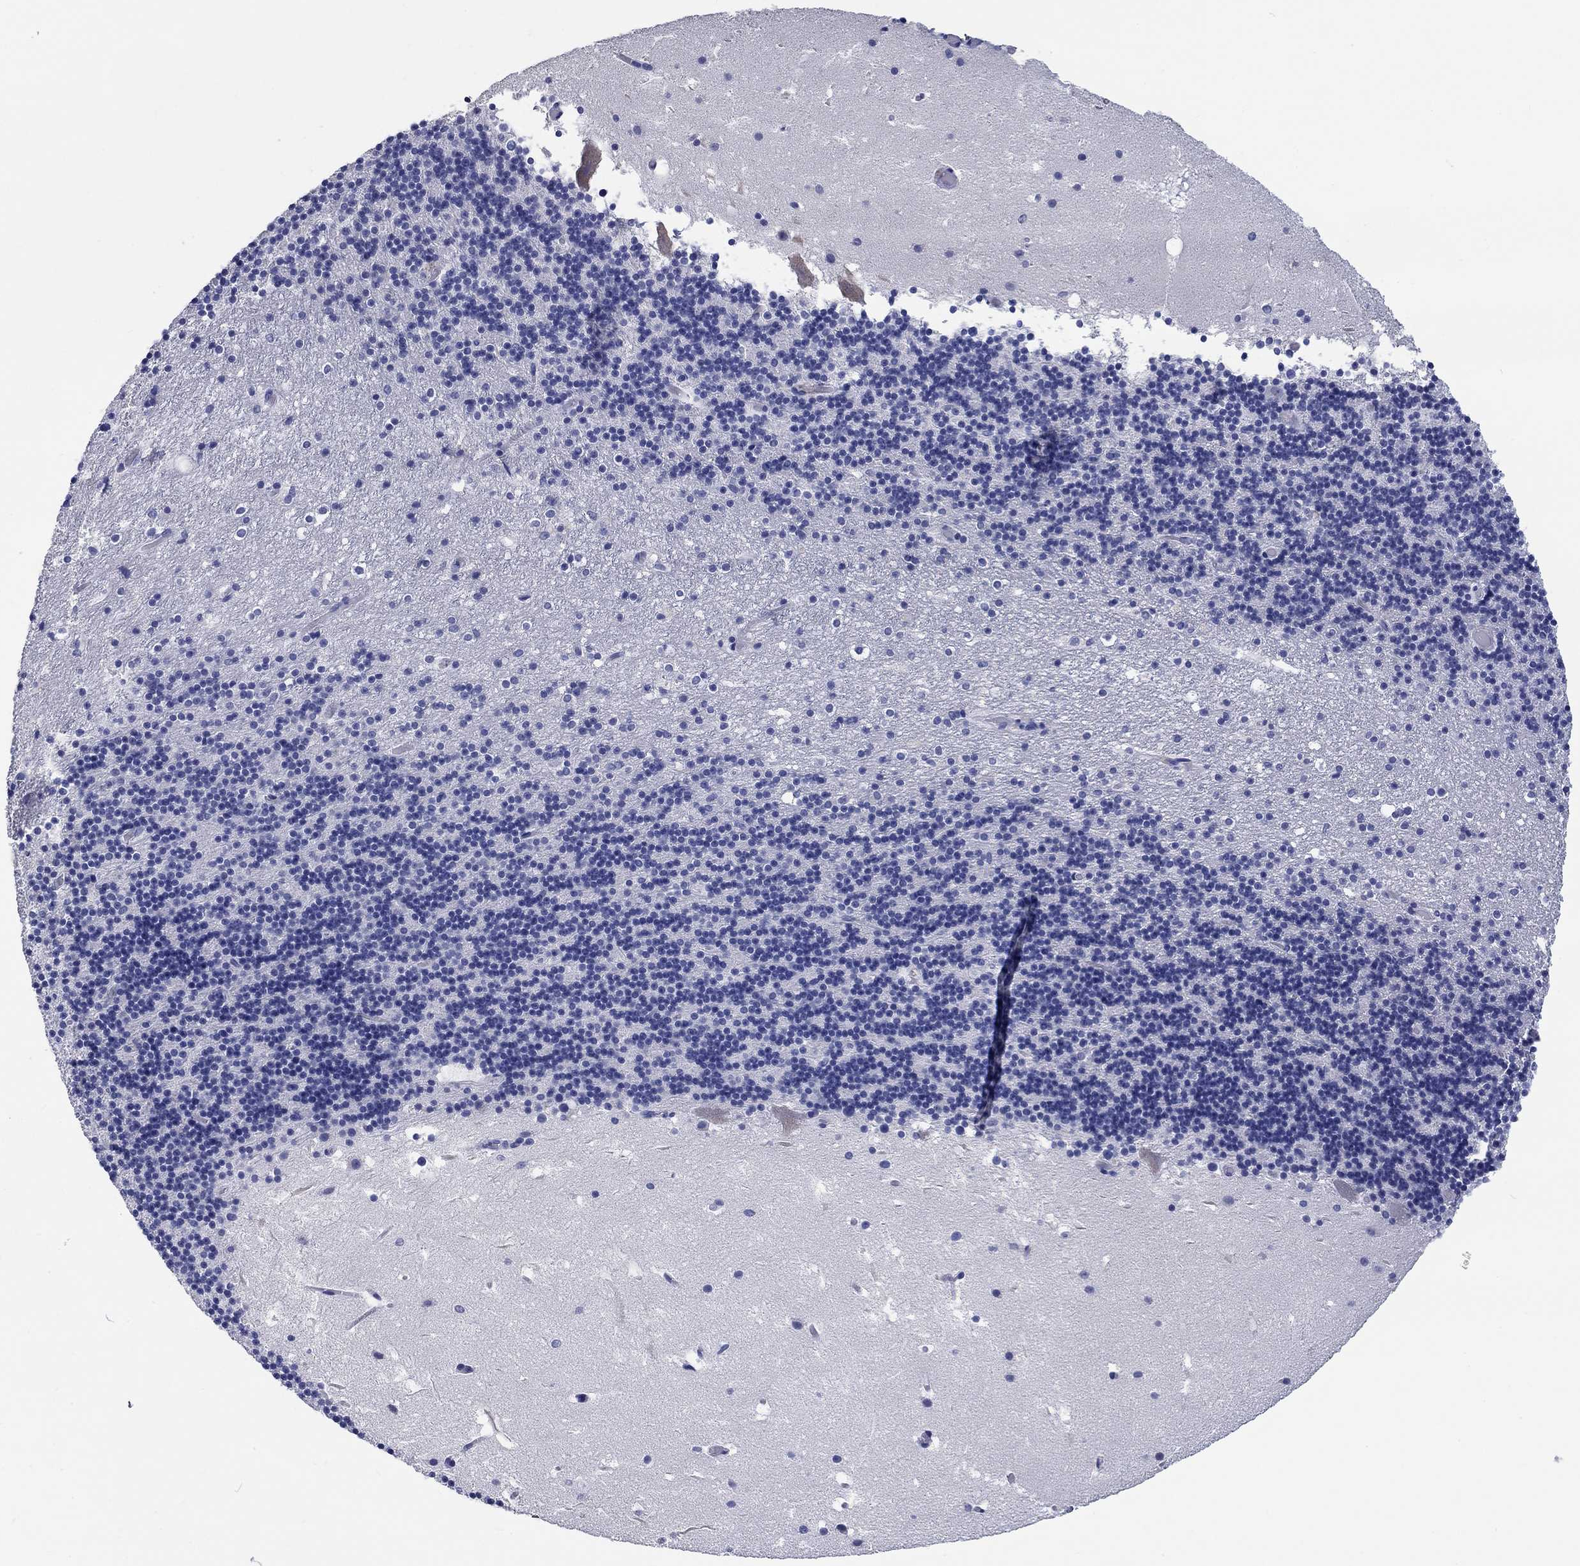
{"staining": {"intensity": "negative", "quantity": "none", "location": "none"}, "tissue": "cerebellum", "cell_type": "Cells in granular layer", "image_type": "normal", "snomed": [{"axis": "morphology", "description": "Normal tissue, NOS"}, {"axis": "topography", "description": "Cerebellum"}], "caption": "Cerebellum was stained to show a protein in brown. There is no significant expression in cells in granular layer. (DAB immunohistochemistry (IHC) visualized using brightfield microscopy, high magnification).", "gene": "LRRC4C", "patient": {"sex": "male", "age": 37}}